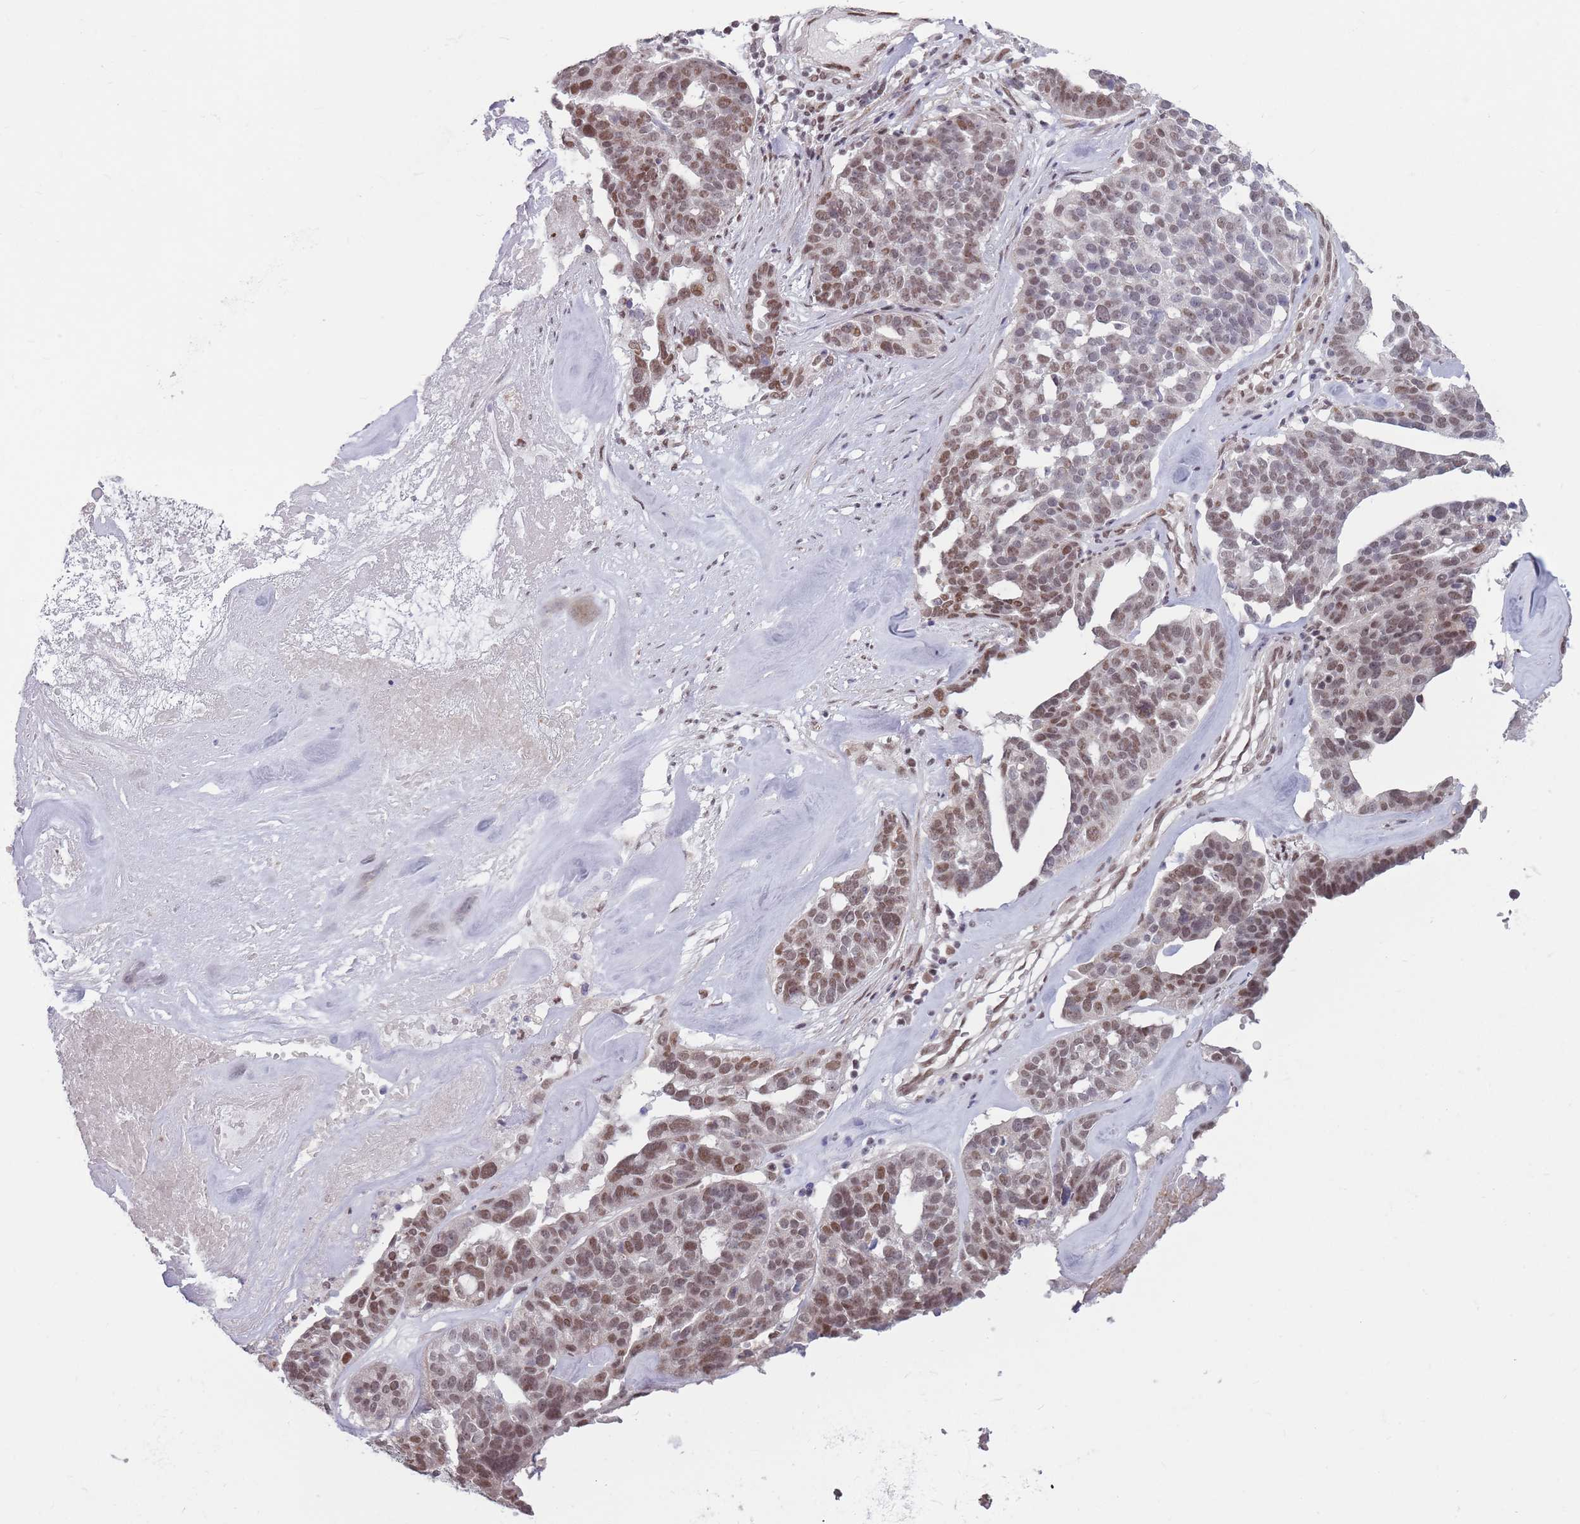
{"staining": {"intensity": "moderate", "quantity": "25%-75%", "location": "nuclear"}, "tissue": "ovarian cancer", "cell_type": "Tumor cells", "image_type": "cancer", "snomed": [{"axis": "morphology", "description": "Cystadenocarcinoma, serous, NOS"}, {"axis": "topography", "description": "Ovary"}], "caption": "Ovarian cancer (serous cystadenocarcinoma) stained with immunohistochemistry (IHC) displays moderate nuclear expression in about 25%-75% of tumor cells.", "gene": "SH3BGRL2", "patient": {"sex": "female", "age": 59}}